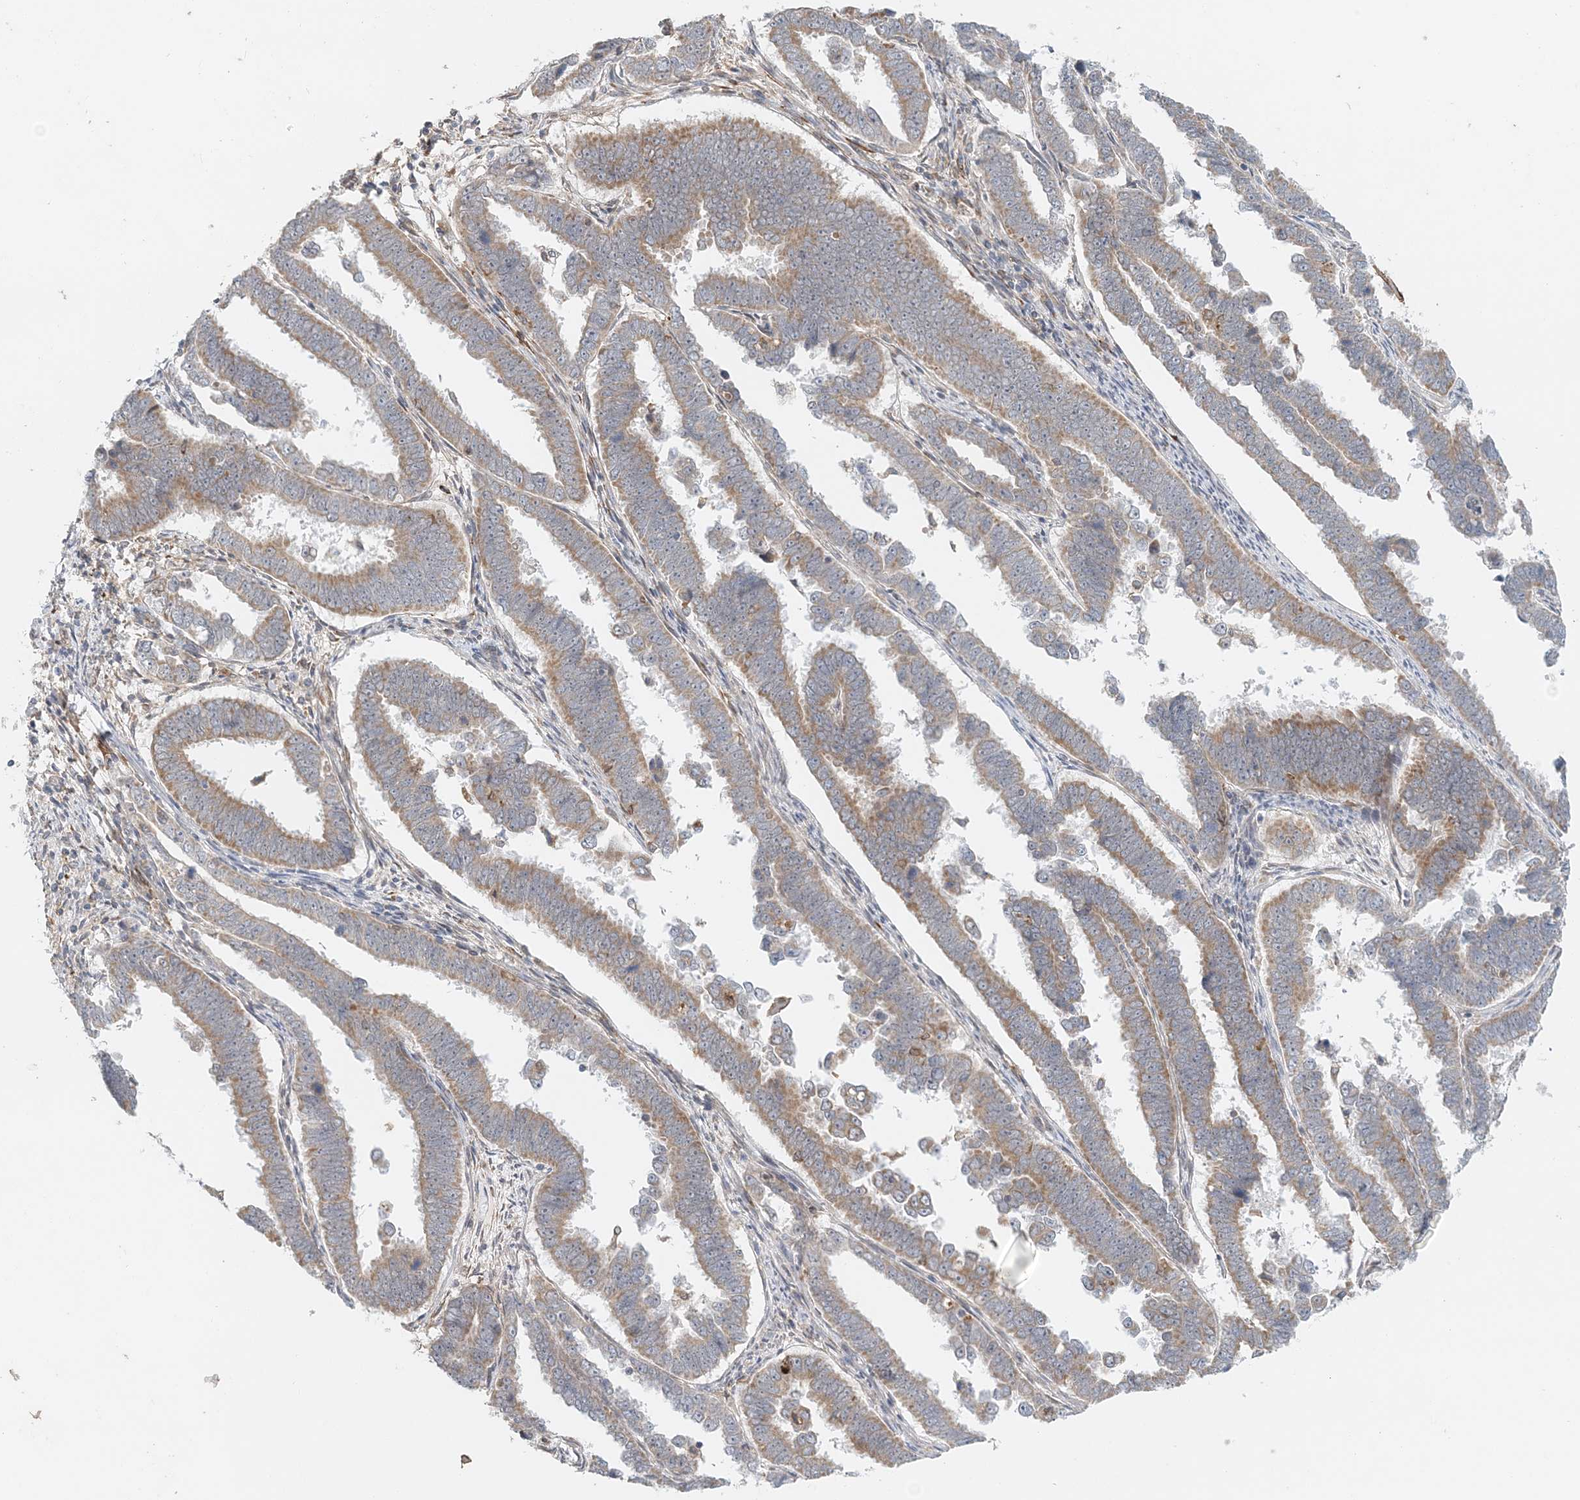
{"staining": {"intensity": "moderate", "quantity": "25%-75%", "location": "cytoplasmic/membranous"}, "tissue": "endometrial cancer", "cell_type": "Tumor cells", "image_type": "cancer", "snomed": [{"axis": "morphology", "description": "Adenocarcinoma, NOS"}, {"axis": "topography", "description": "Endometrium"}], "caption": "Immunohistochemistry (IHC) image of neoplastic tissue: human endometrial cancer stained using immunohistochemistry exhibits medium levels of moderate protein expression localized specifically in the cytoplasmic/membranous of tumor cells, appearing as a cytoplasmic/membranous brown color.", "gene": "PCYOX1L", "patient": {"sex": "female", "age": 75}}